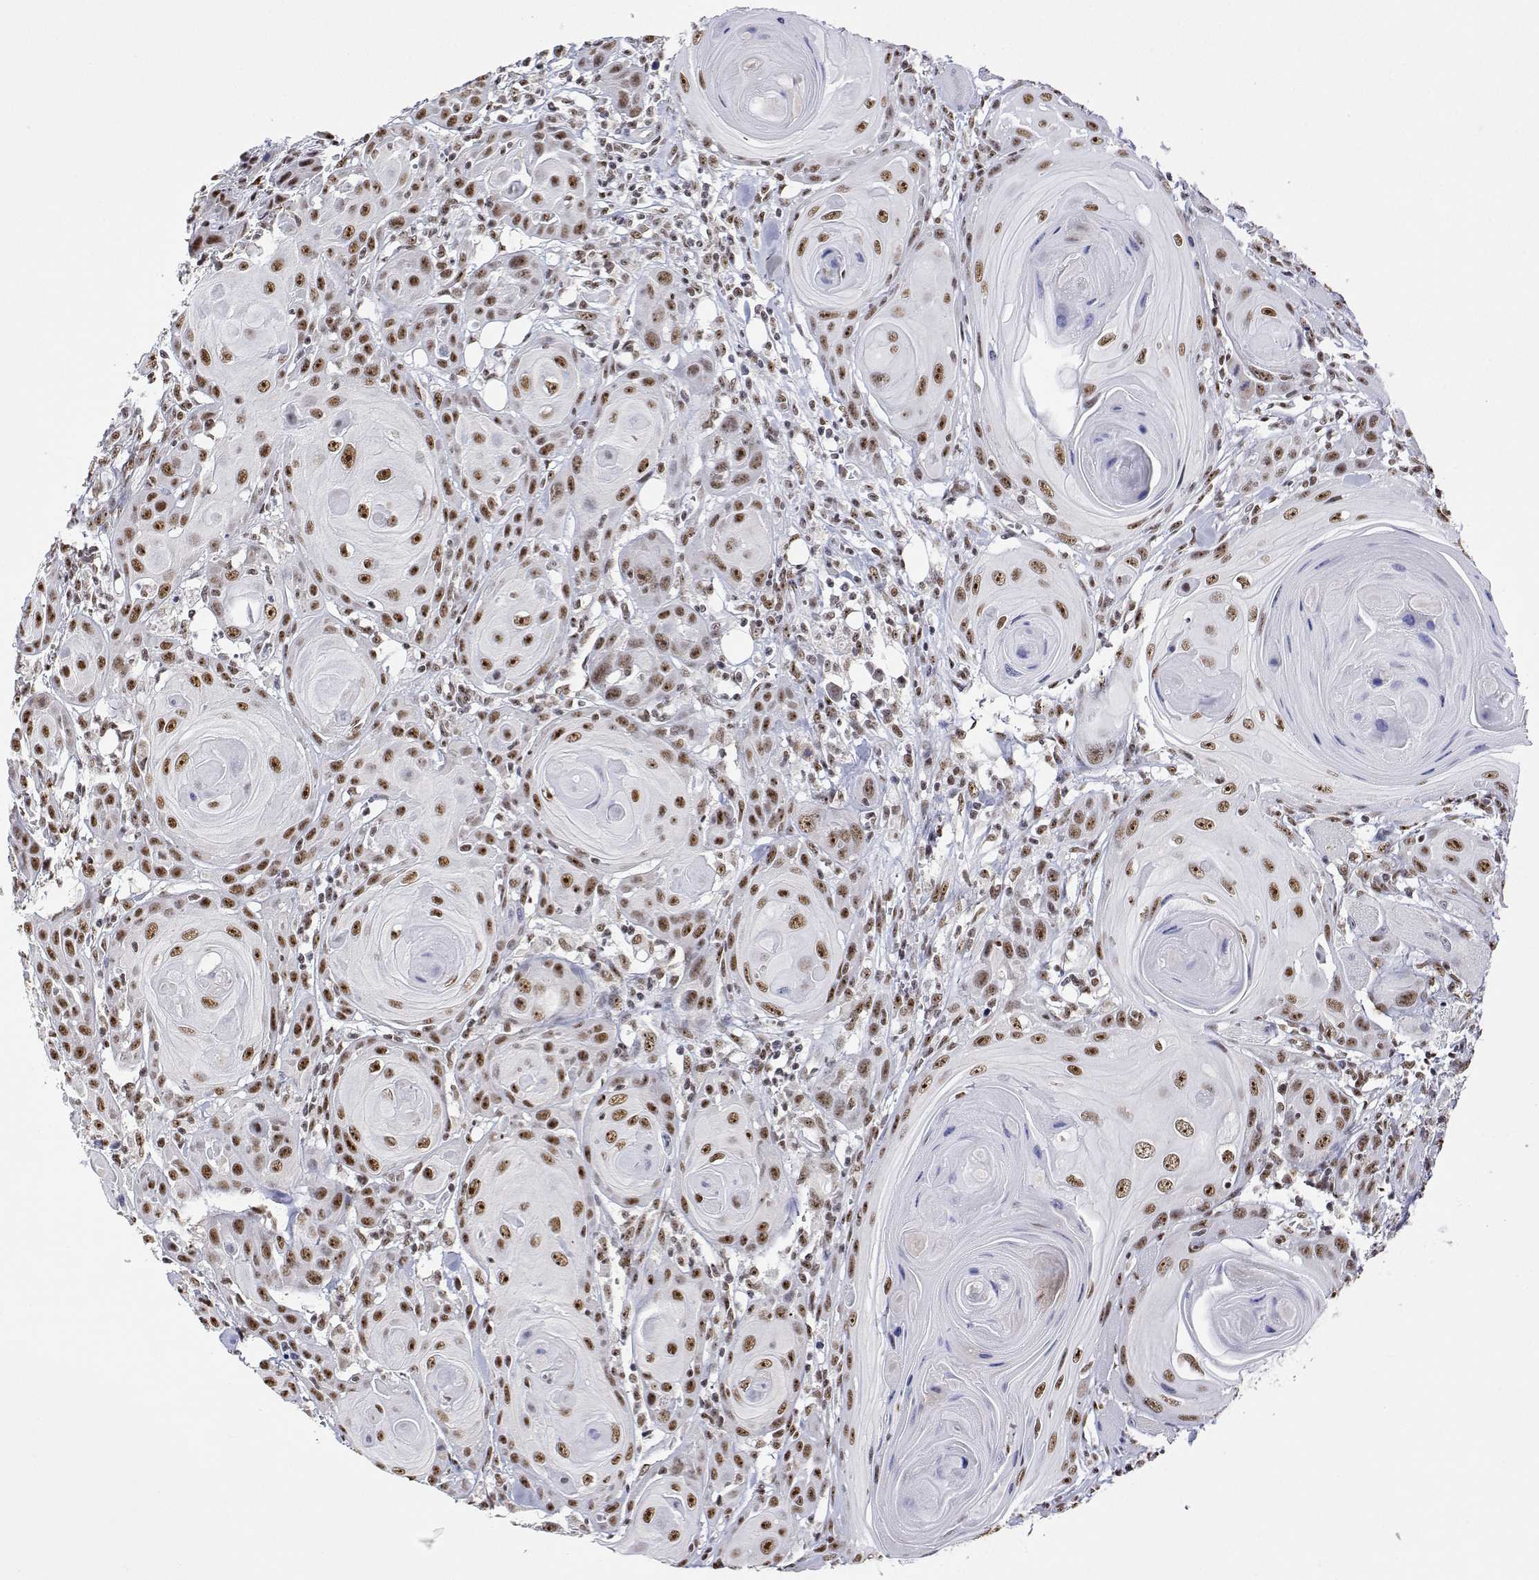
{"staining": {"intensity": "moderate", "quantity": ">75%", "location": "nuclear"}, "tissue": "head and neck cancer", "cell_type": "Tumor cells", "image_type": "cancer", "snomed": [{"axis": "morphology", "description": "Squamous cell carcinoma, NOS"}, {"axis": "topography", "description": "Head-Neck"}], "caption": "The photomicrograph exhibits staining of head and neck cancer, revealing moderate nuclear protein positivity (brown color) within tumor cells.", "gene": "ADAR", "patient": {"sex": "female", "age": 80}}